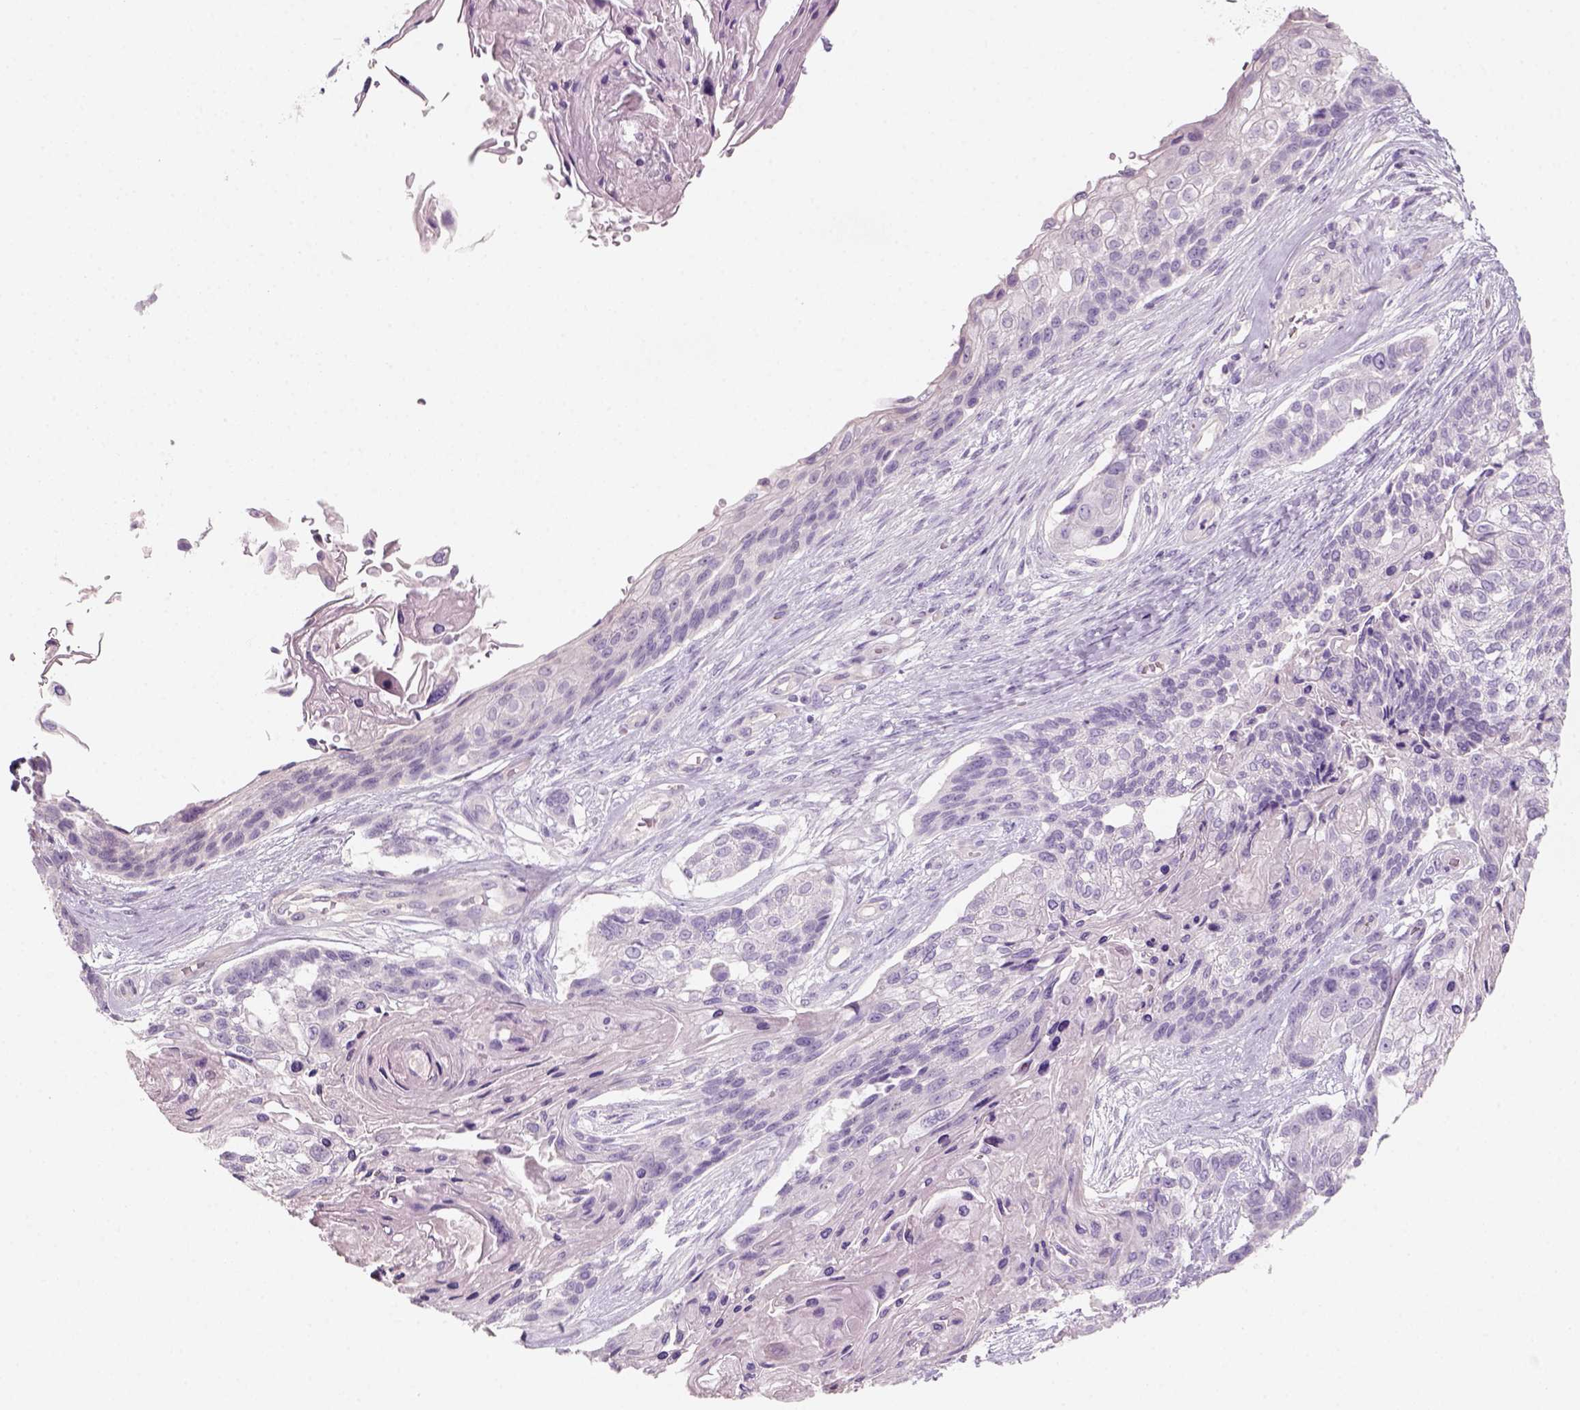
{"staining": {"intensity": "negative", "quantity": "none", "location": "none"}, "tissue": "lung cancer", "cell_type": "Tumor cells", "image_type": "cancer", "snomed": [{"axis": "morphology", "description": "Squamous cell carcinoma, NOS"}, {"axis": "topography", "description": "Lung"}], "caption": "Photomicrograph shows no significant protein positivity in tumor cells of lung cancer.", "gene": "KRT25", "patient": {"sex": "male", "age": 69}}